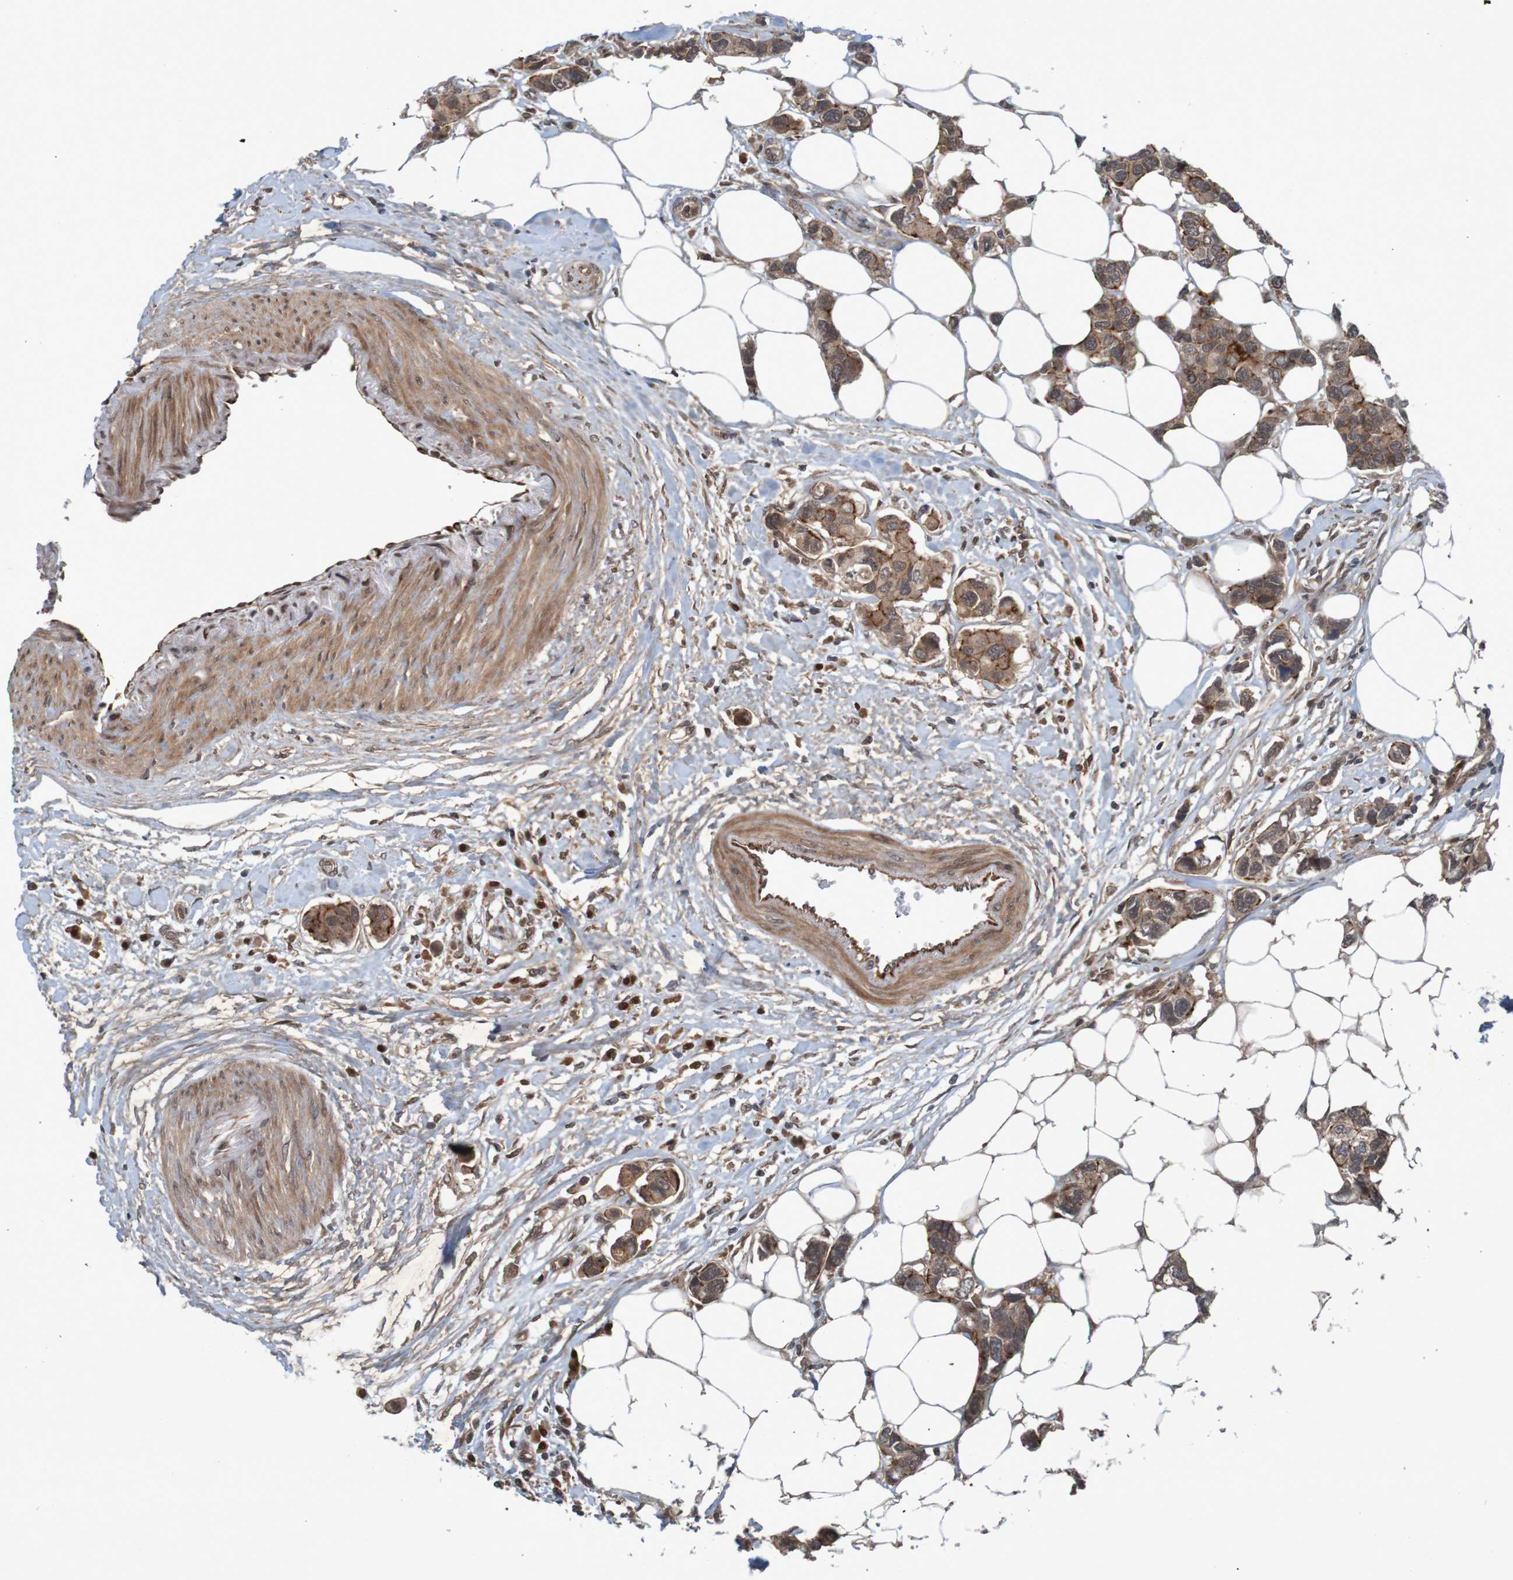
{"staining": {"intensity": "strong", "quantity": ">75%", "location": "cytoplasmic/membranous"}, "tissue": "breast cancer", "cell_type": "Tumor cells", "image_type": "cancer", "snomed": [{"axis": "morphology", "description": "Normal tissue, NOS"}, {"axis": "morphology", "description": "Duct carcinoma"}, {"axis": "topography", "description": "Breast"}], "caption": "Immunohistochemical staining of infiltrating ductal carcinoma (breast) shows strong cytoplasmic/membranous protein staining in approximately >75% of tumor cells. Nuclei are stained in blue.", "gene": "ARHGEF11", "patient": {"sex": "female", "age": 50}}